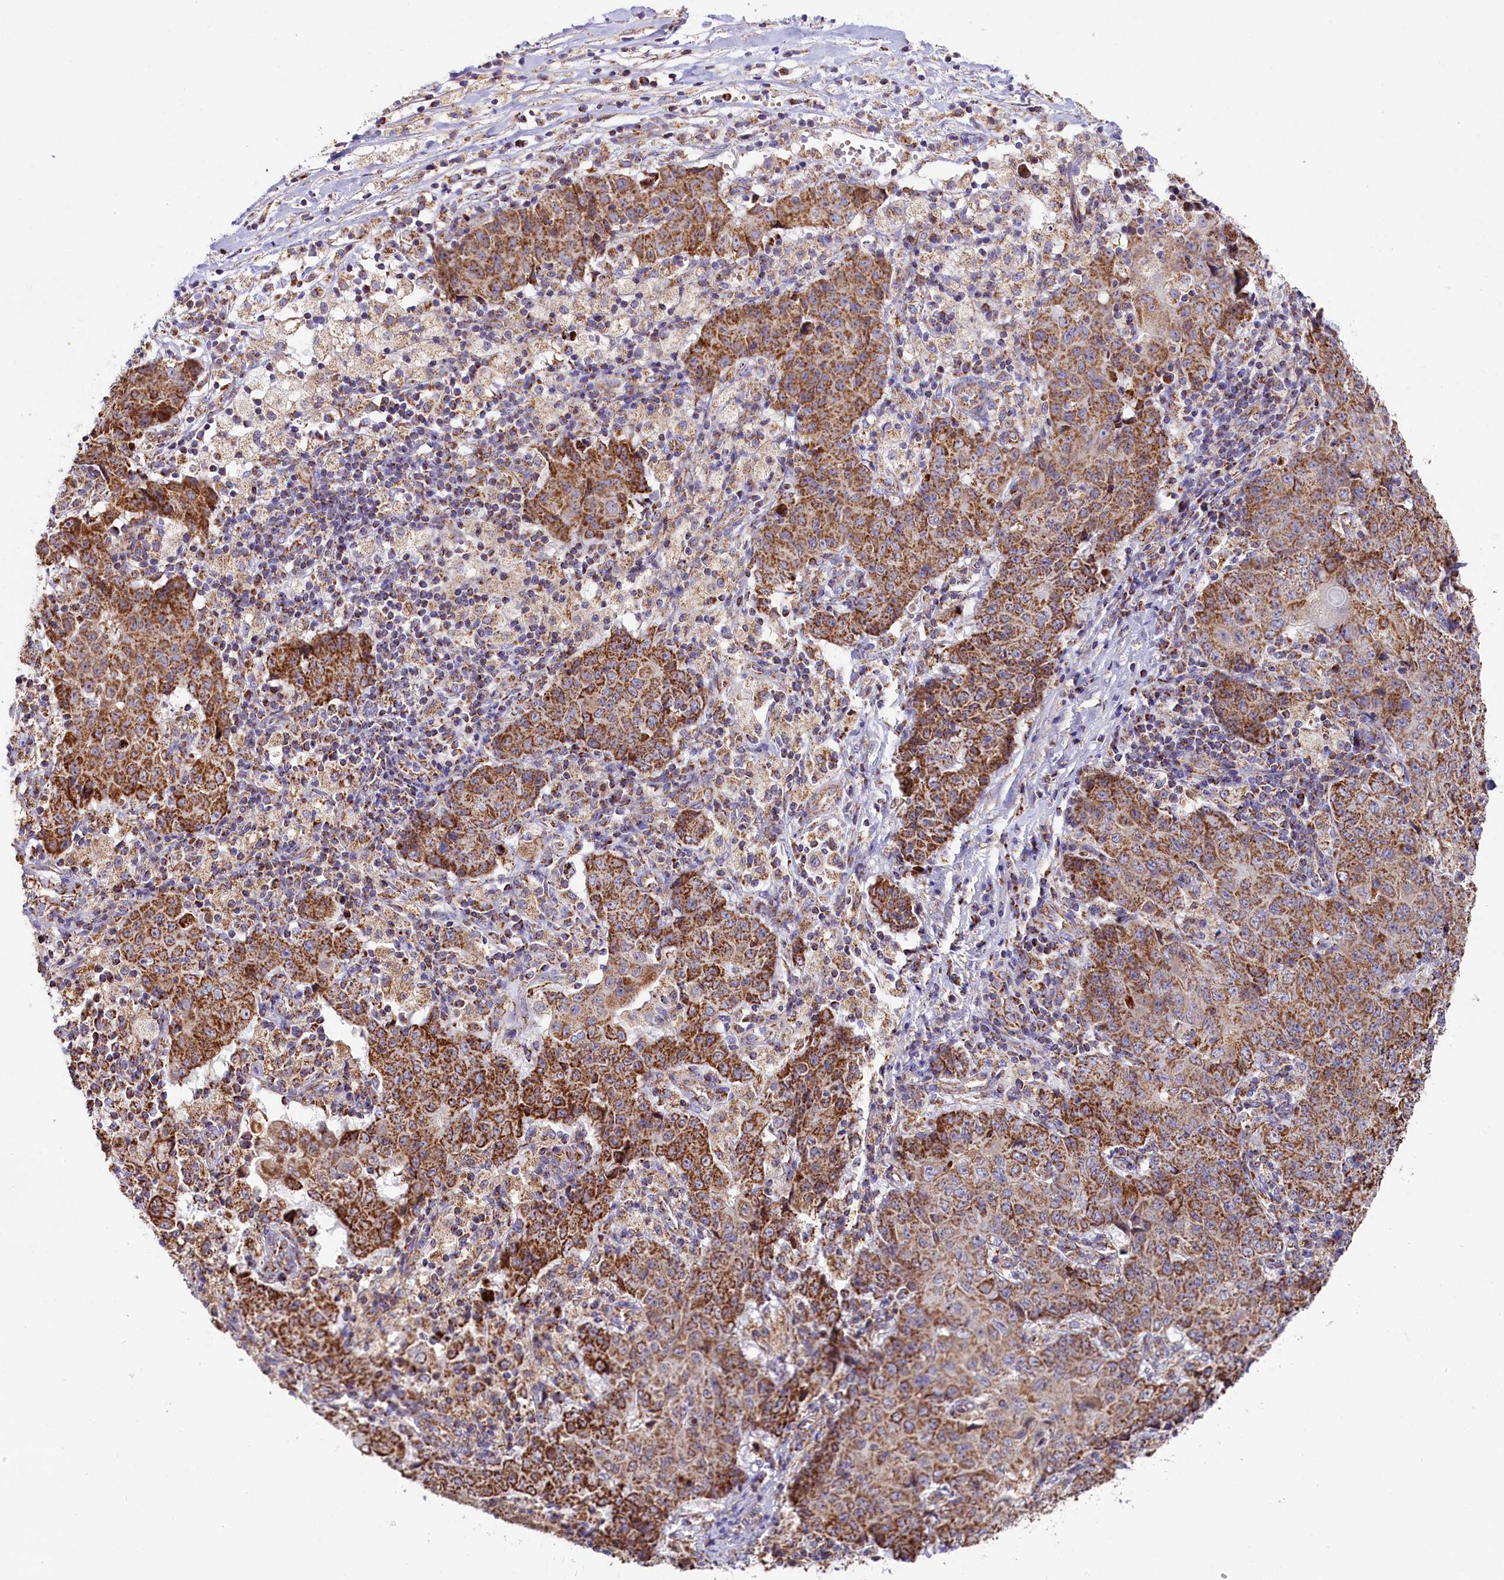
{"staining": {"intensity": "strong", "quantity": ">75%", "location": "cytoplasmic/membranous"}, "tissue": "ovarian cancer", "cell_type": "Tumor cells", "image_type": "cancer", "snomed": [{"axis": "morphology", "description": "Carcinoma, endometroid"}, {"axis": "topography", "description": "Ovary"}], "caption": "Protein analysis of ovarian cancer tissue shows strong cytoplasmic/membranous expression in approximately >75% of tumor cells. (DAB = brown stain, brightfield microscopy at high magnification).", "gene": "NDUFA8", "patient": {"sex": "female", "age": 42}}